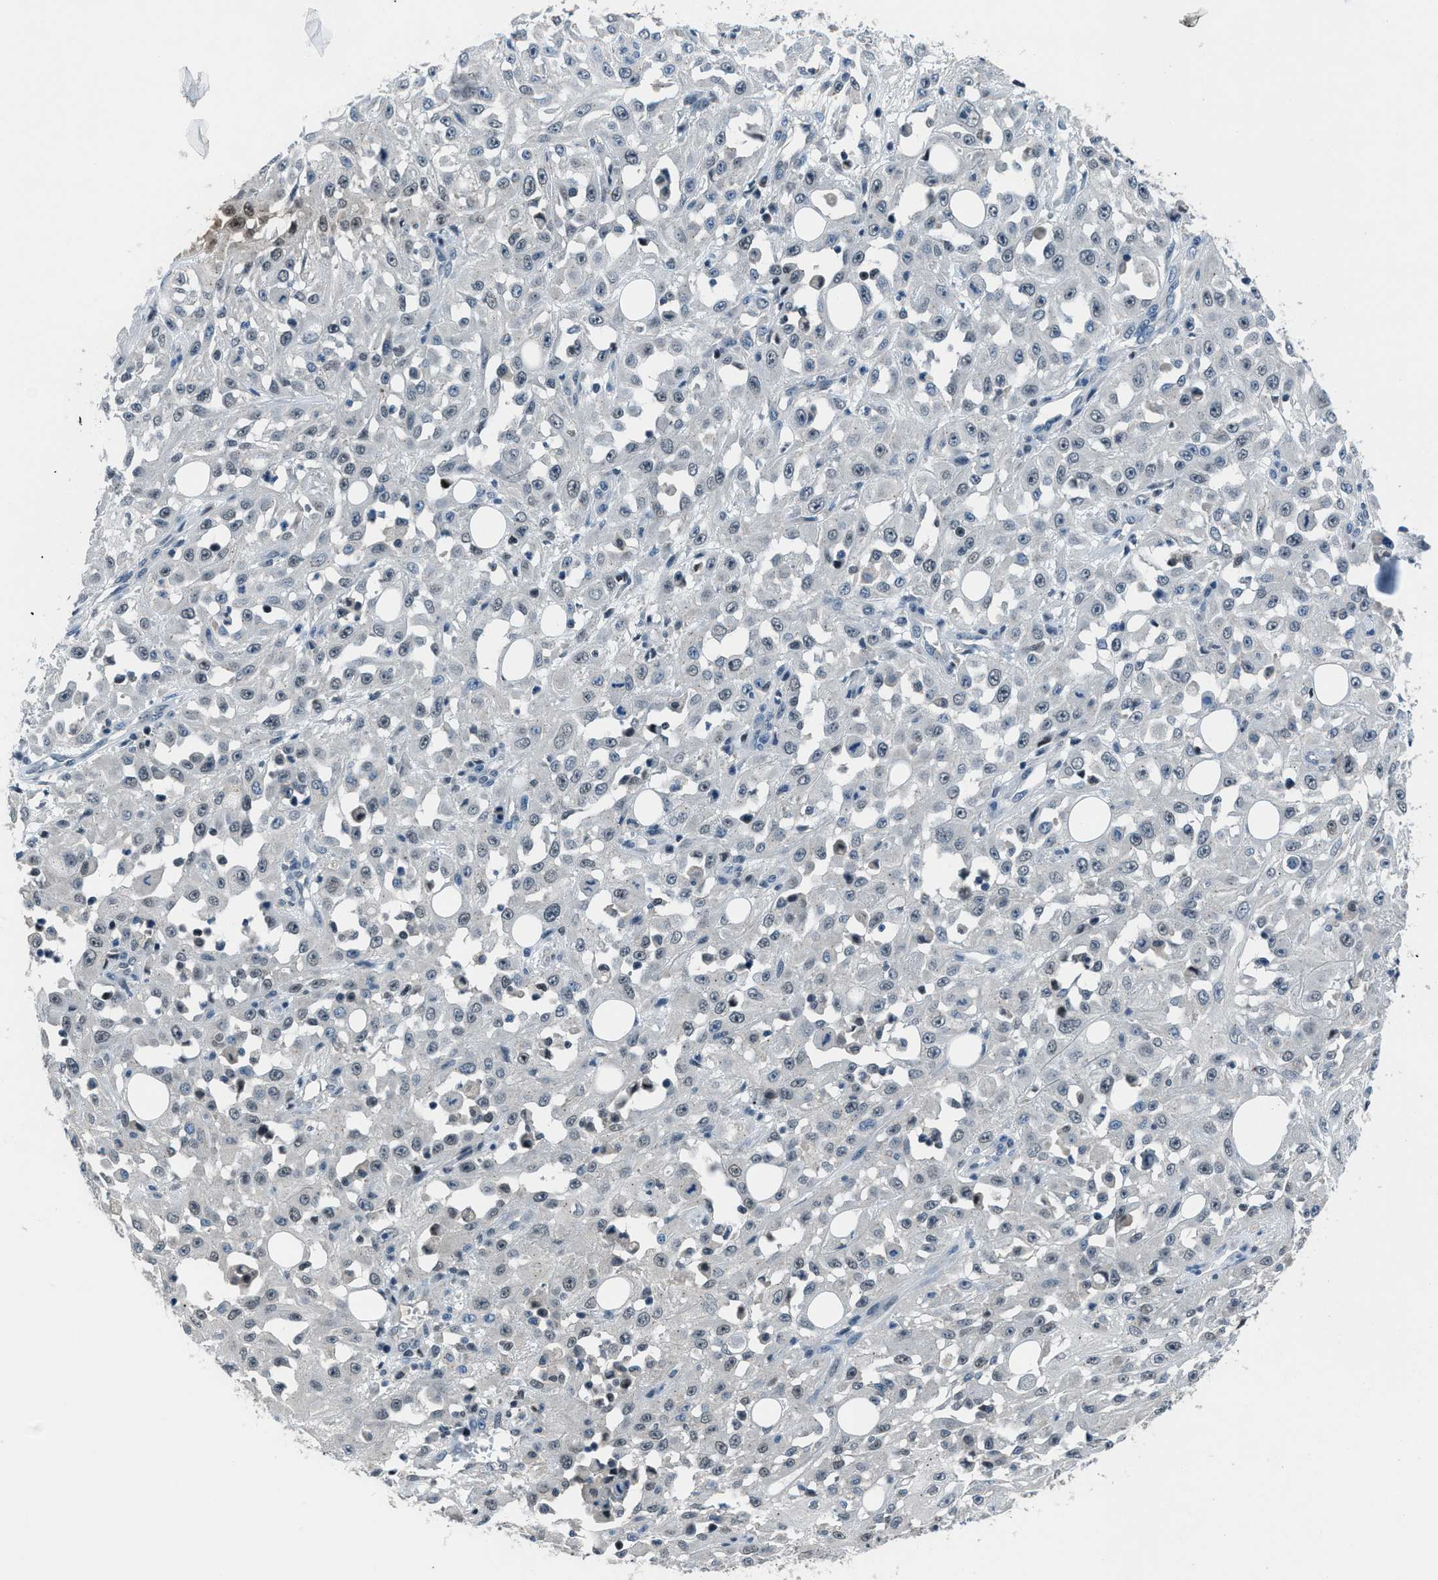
{"staining": {"intensity": "weak", "quantity": "<25%", "location": "nuclear"}, "tissue": "skin cancer", "cell_type": "Tumor cells", "image_type": "cancer", "snomed": [{"axis": "morphology", "description": "Squamous cell carcinoma, NOS"}, {"axis": "morphology", "description": "Squamous cell carcinoma, metastatic, NOS"}, {"axis": "topography", "description": "Skin"}, {"axis": "topography", "description": "Lymph node"}], "caption": "Tumor cells show no significant protein positivity in skin cancer.", "gene": "DUSP19", "patient": {"sex": "male", "age": 75}}